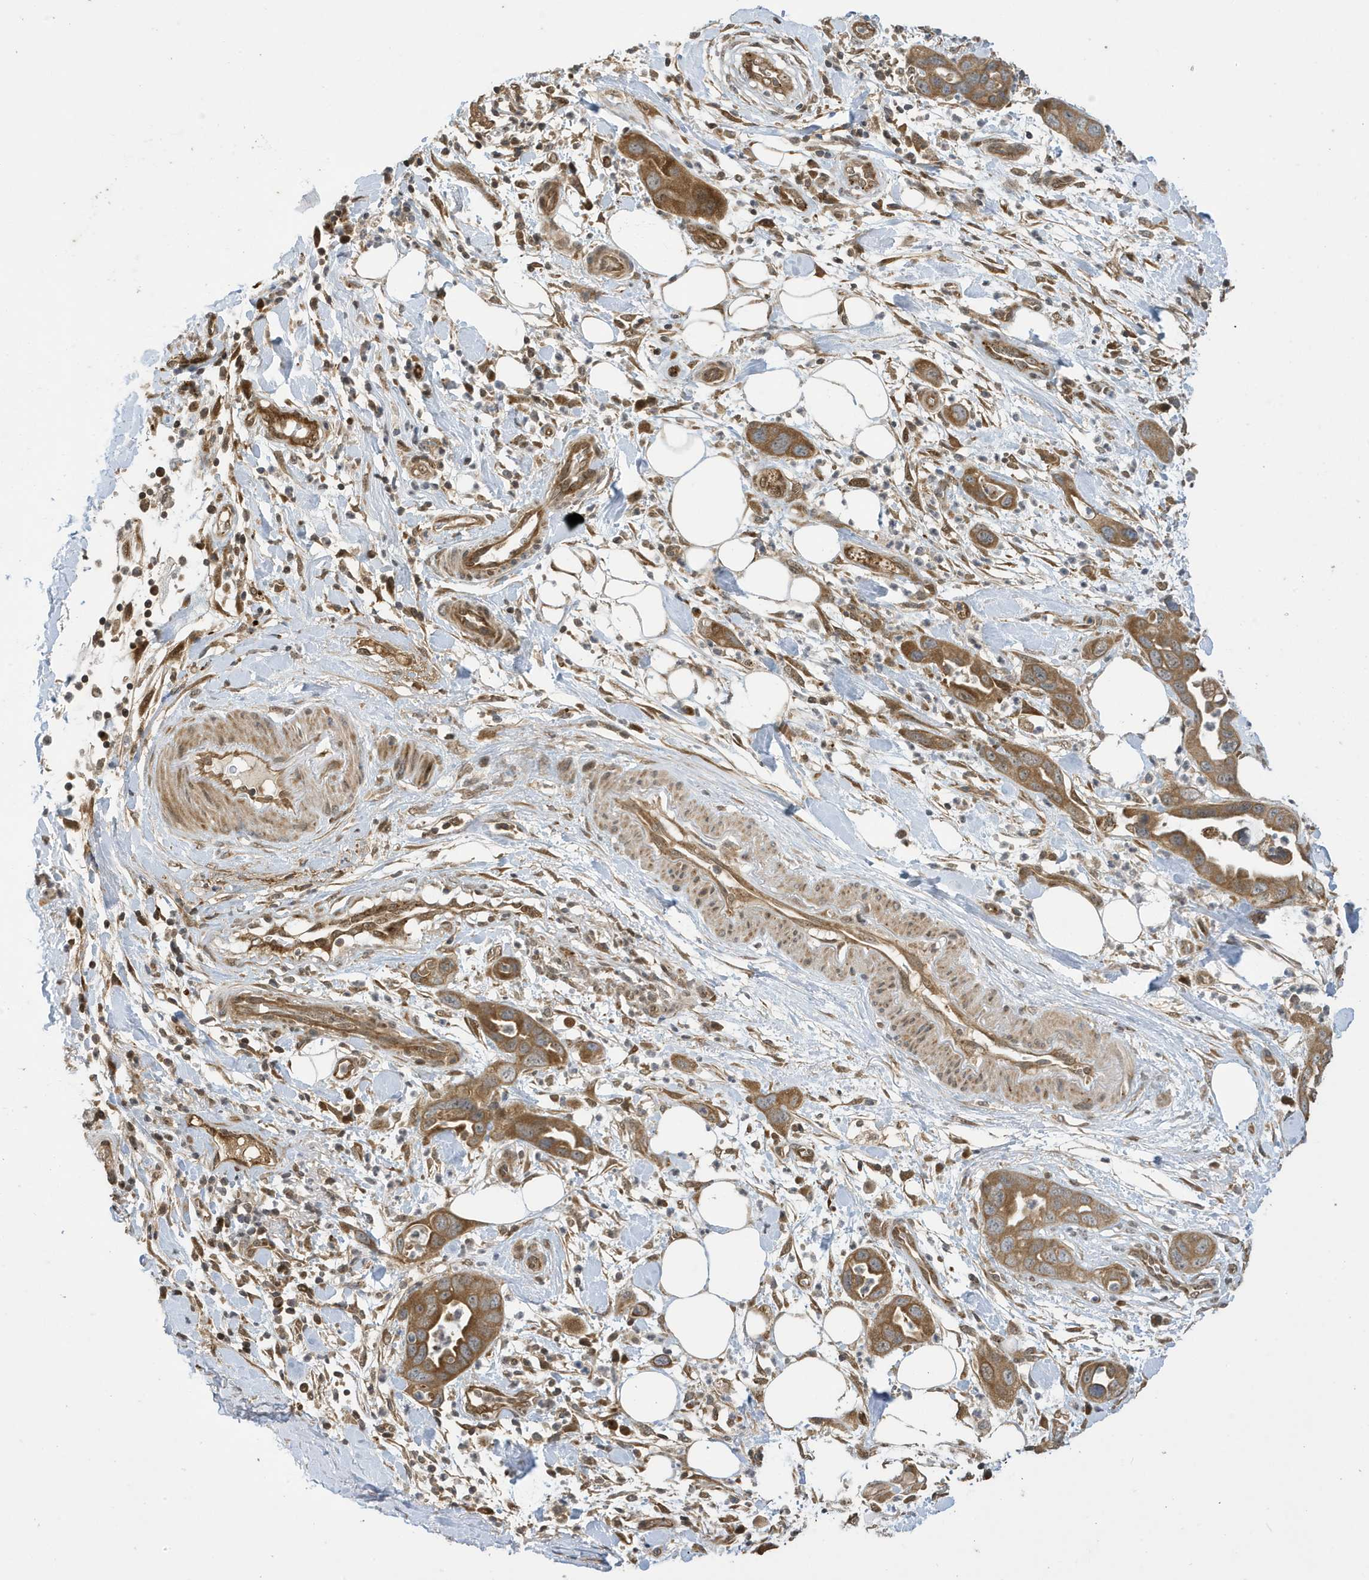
{"staining": {"intensity": "moderate", "quantity": ">75%", "location": "cytoplasmic/membranous"}, "tissue": "pancreatic cancer", "cell_type": "Tumor cells", "image_type": "cancer", "snomed": [{"axis": "morphology", "description": "Adenocarcinoma, NOS"}, {"axis": "topography", "description": "Pancreas"}], "caption": "Moderate cytoplasmic/membranous staining for a protein is identified in about >75% of tumor cells of pancreatic cancer using immunohistochemistry.", "gene": "NCOA7", "patient": {"sex": "female", "age": 71}}